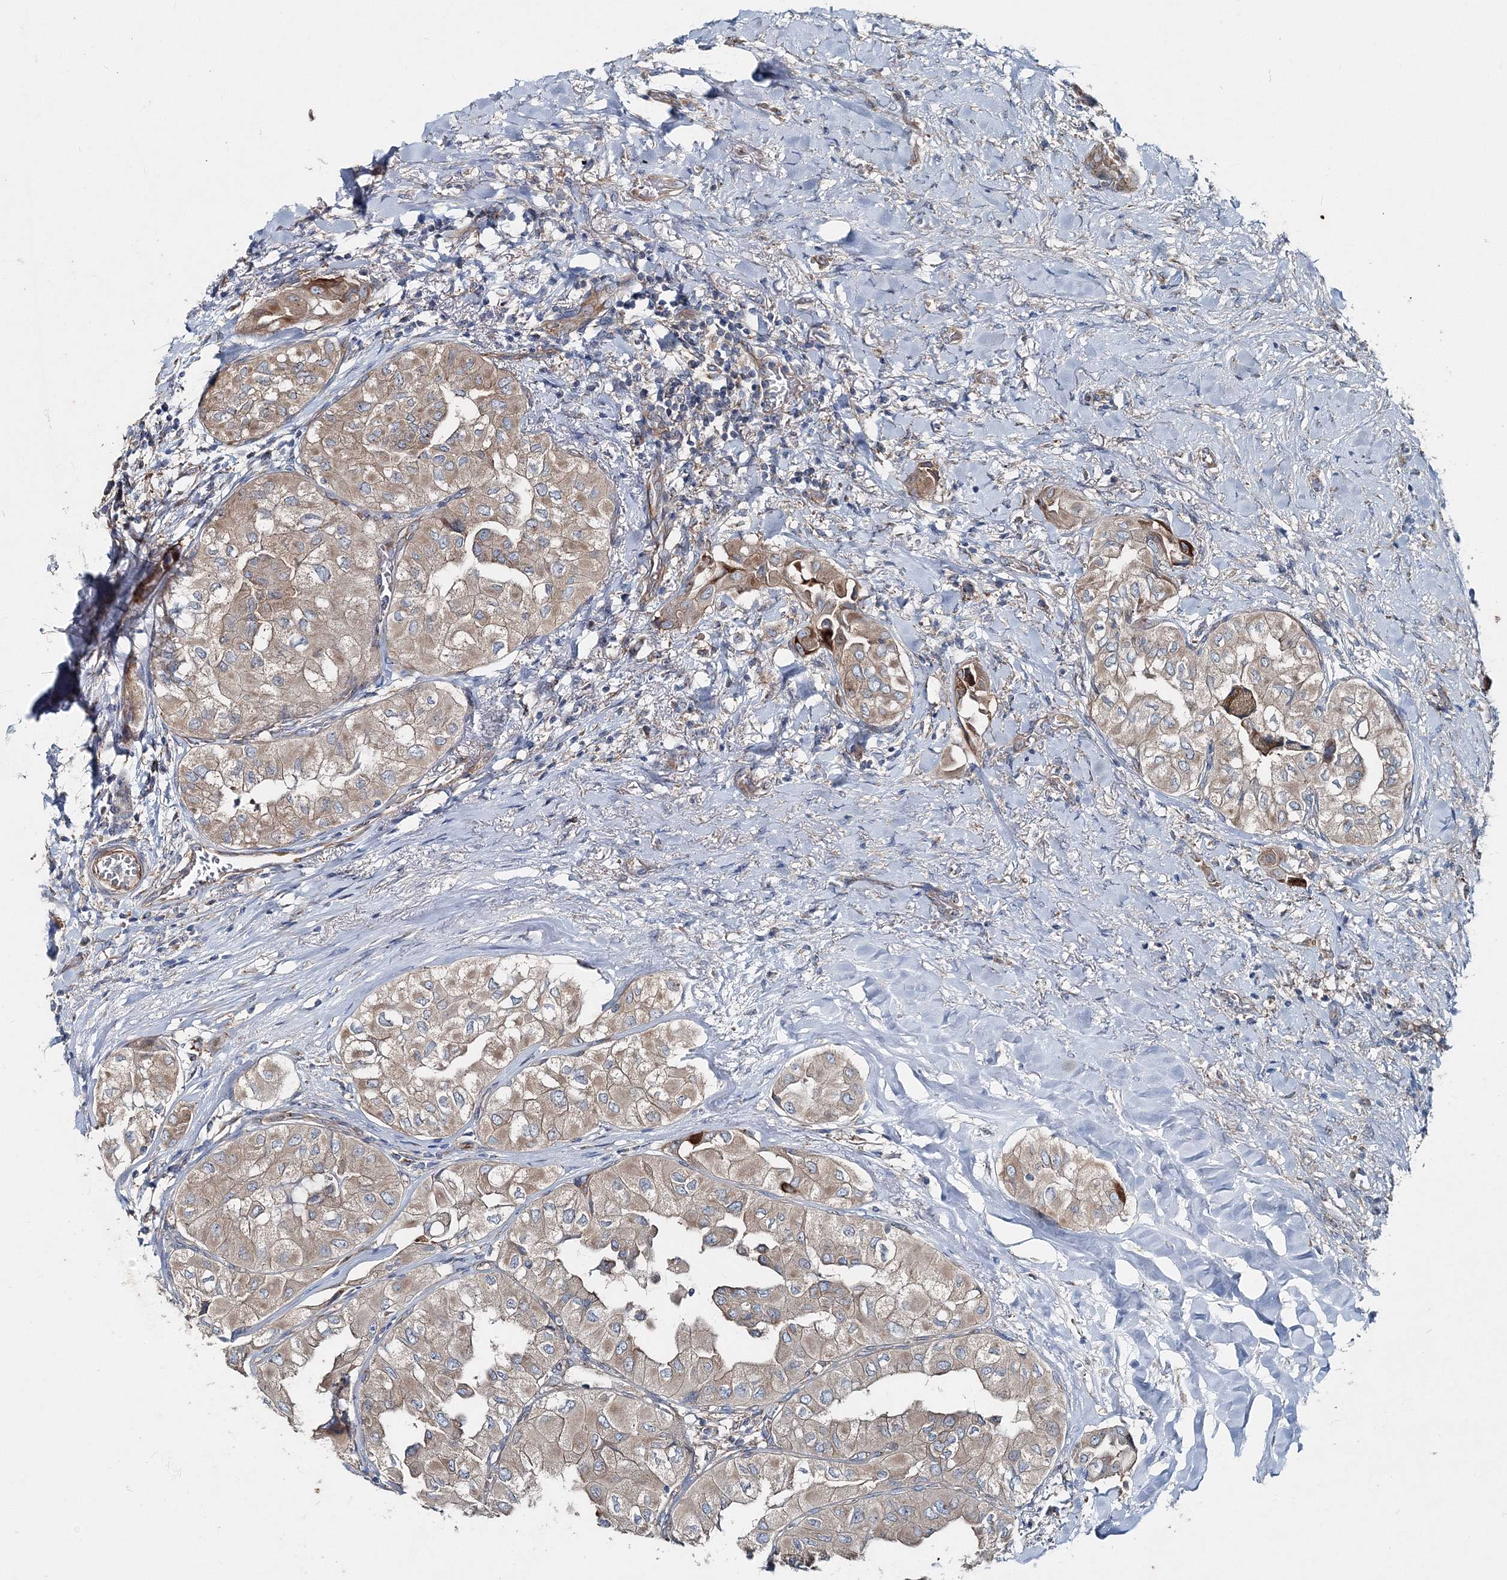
{"staining": {"intensity": "moderate", "quantity": ">75%", "location": "cytoplasmic/membranous"}, "tissue": "thyroid cancer", "cell_type": "Tumor cells", "image_type": "cancer", "snomed": [{"axis": "morphology", "description": "Papillary adenocarcinoma, NOS"}, {"axis": "topography", "description": "Thyroid gland"}], "caption": "Thyroid papillary adenocarcinoma was stained to show a protein in brown. There is medium levels of moderate cytoplasmic/membranous staining in approximately >75% of tumor cells.", "gene": "MPHOSPH9", "patient": {"sex": "female", "age": 59}}